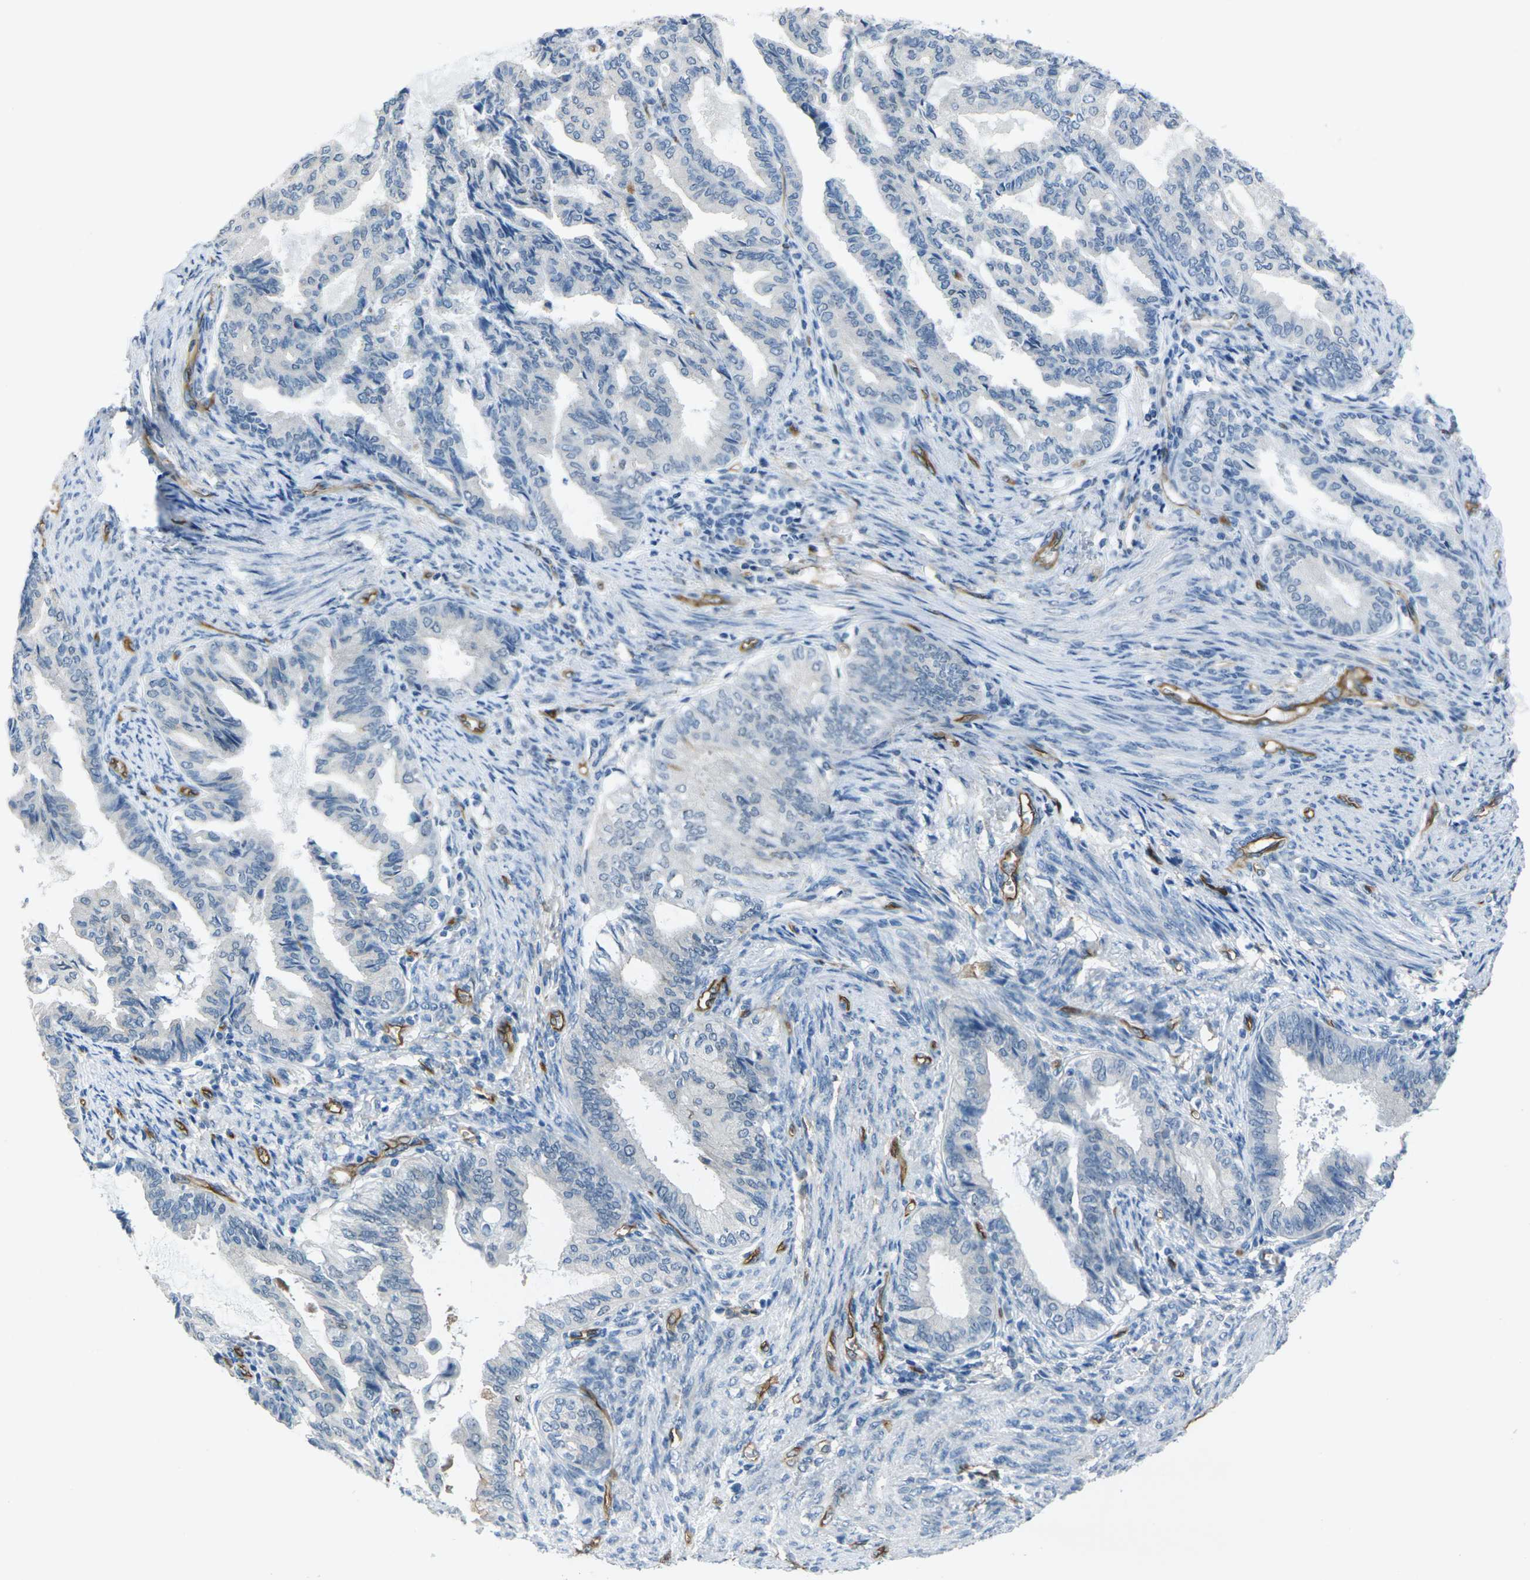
{"staining": {"intensity": "negative", "quantity": "none", "location": "none"}, "tissue": "endometrial cancer", "cell_type": "Tumor cells", "image_type": "cancer", "snomed": [{"axis": "morphology", "description": "Adenocarcinoma, NOS"}, {"axis": "topography", "description": "Endometrium"}], "caption": "Adenocarcinoma (endometrial) was stained to show a protein in brown. There is no significant positivity in tumor cells.", "gene": "HSPA12B", "patient": {"sex": "female", "age": 86}}